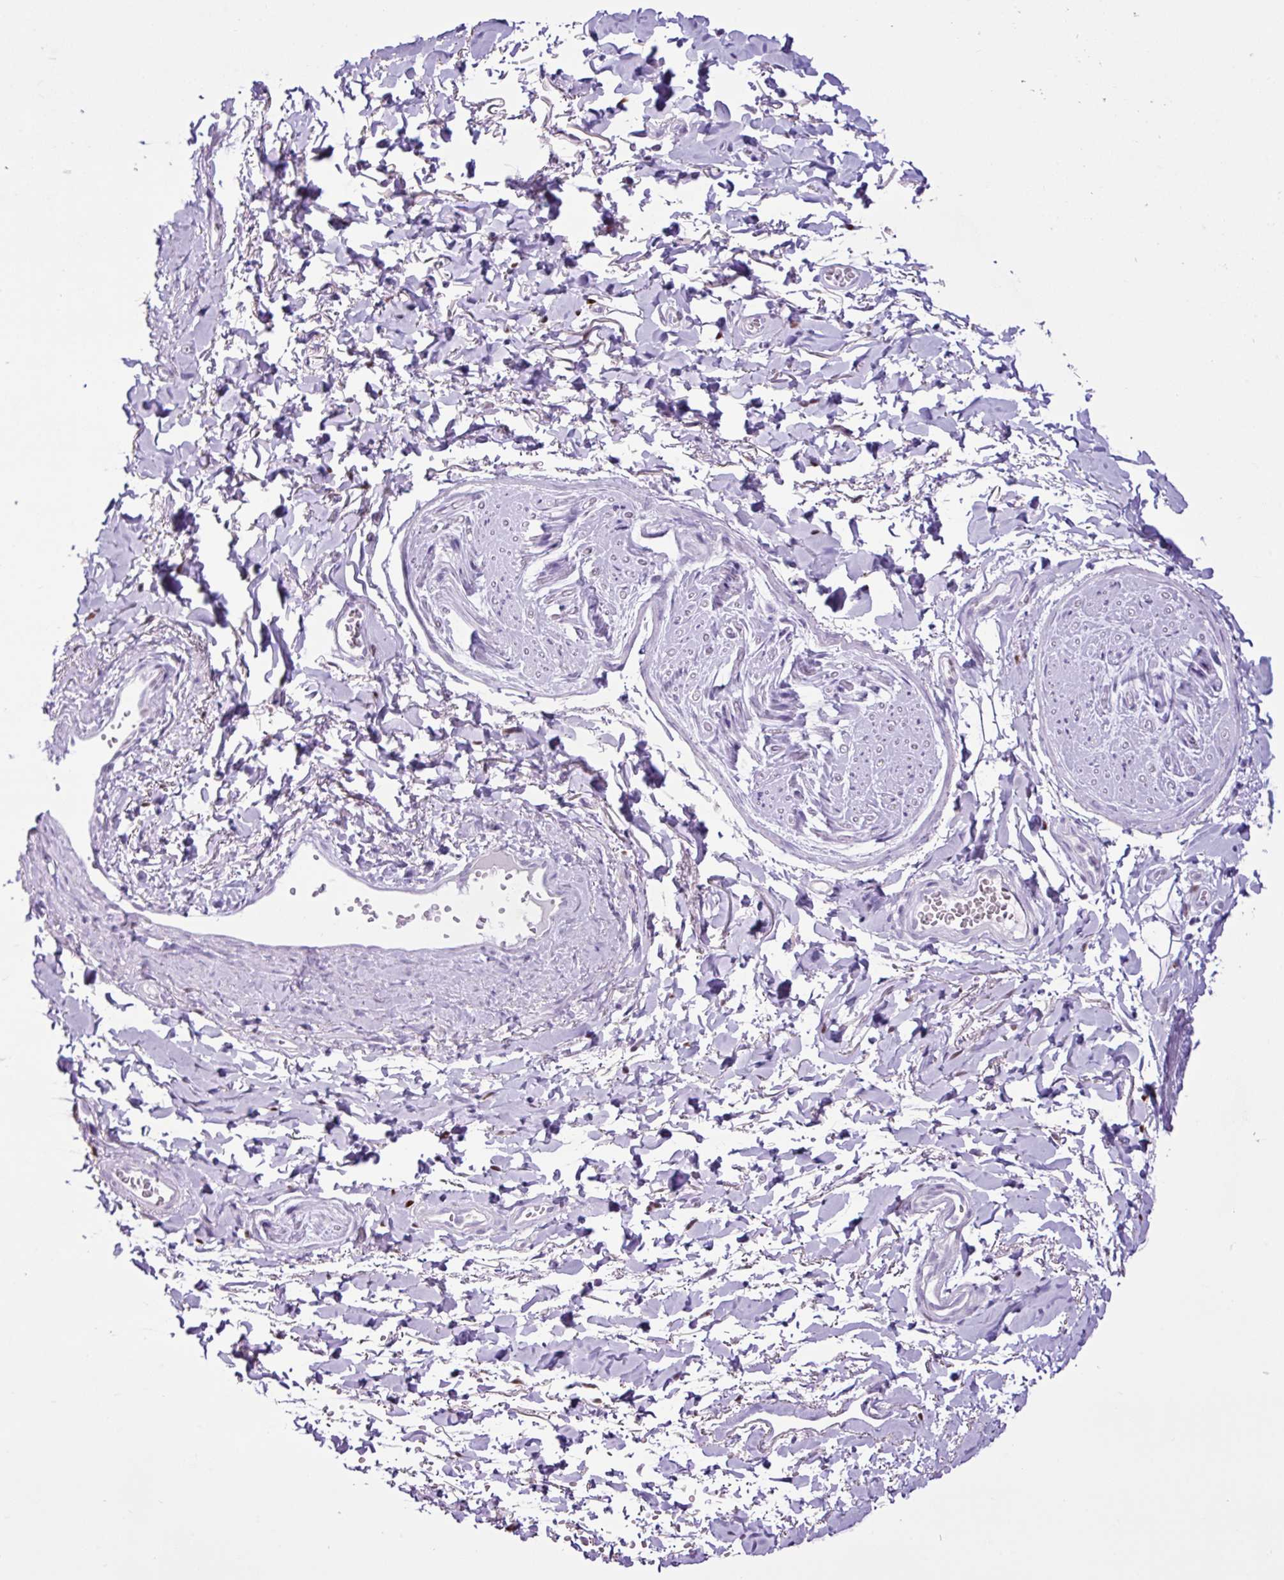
{"staining": {"intensity": "negative", "quantity": "none", "location": "none"}, "tissue": "adipose tissue", "cell_type": "Adipocytes", "image_type": "normal", "snomed": [{"axis": "morphology", "description": "Normal tissue, NOS"}, {"axis": "topography", "description": "Vulva"}, {"axis": "topography", "description": "Vagina"}, {"axis": "topography", "description": "Peripheral nerve tissue"}], "caption": "A high-resolution image shows immunohistochemistry (IHC) staining of unremarkable adipose tissue, which displays no significant expression in adipocytes. Brightfield microscopy of IHC stained with DAB (brown) and hematoxylin (blue), captured at high magnification.", "gene": "PGR", "patient": {"sex": "female", "age": 66}}